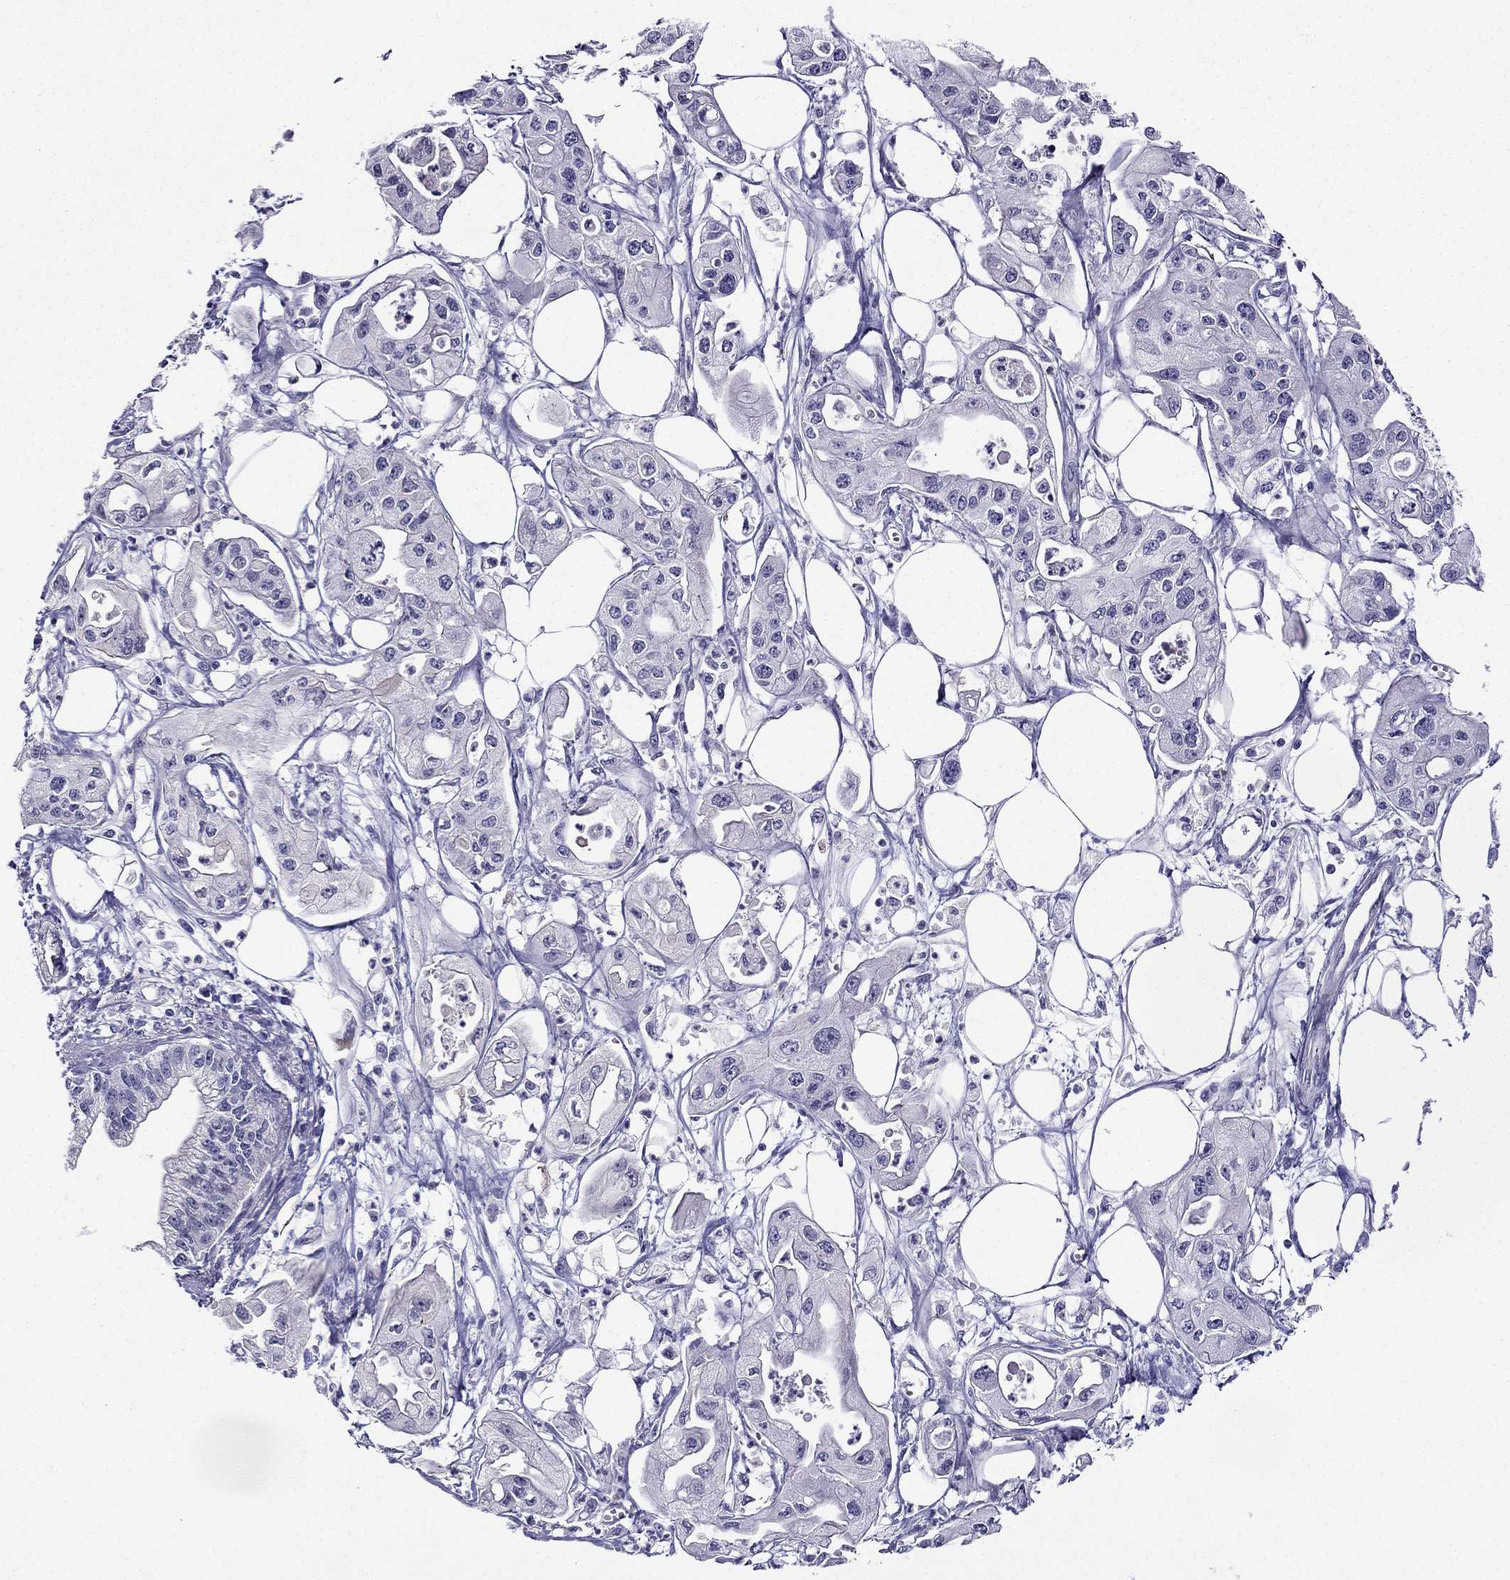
{"staining": {"intensity": "negative", "quantity": "none", "location": "none"}, "tissue": "pancreatic cancer", "cell_type": "Tumor cells", "image_type": "cancer", "snomed": [{"axis": "morphology", "description": "Adenocarcinoma, NOS"}, {"axis": "topography", "description": "Pancreas"}], "caption": "Immunohistochemistry photomicrograph of pancreatic cancer (adenocarcinoma) stained for a protein (brown), which shows no positivity in tumor cells.", "gene": "KCNJ10", "patient": {"sex": "male", "age": 70}}